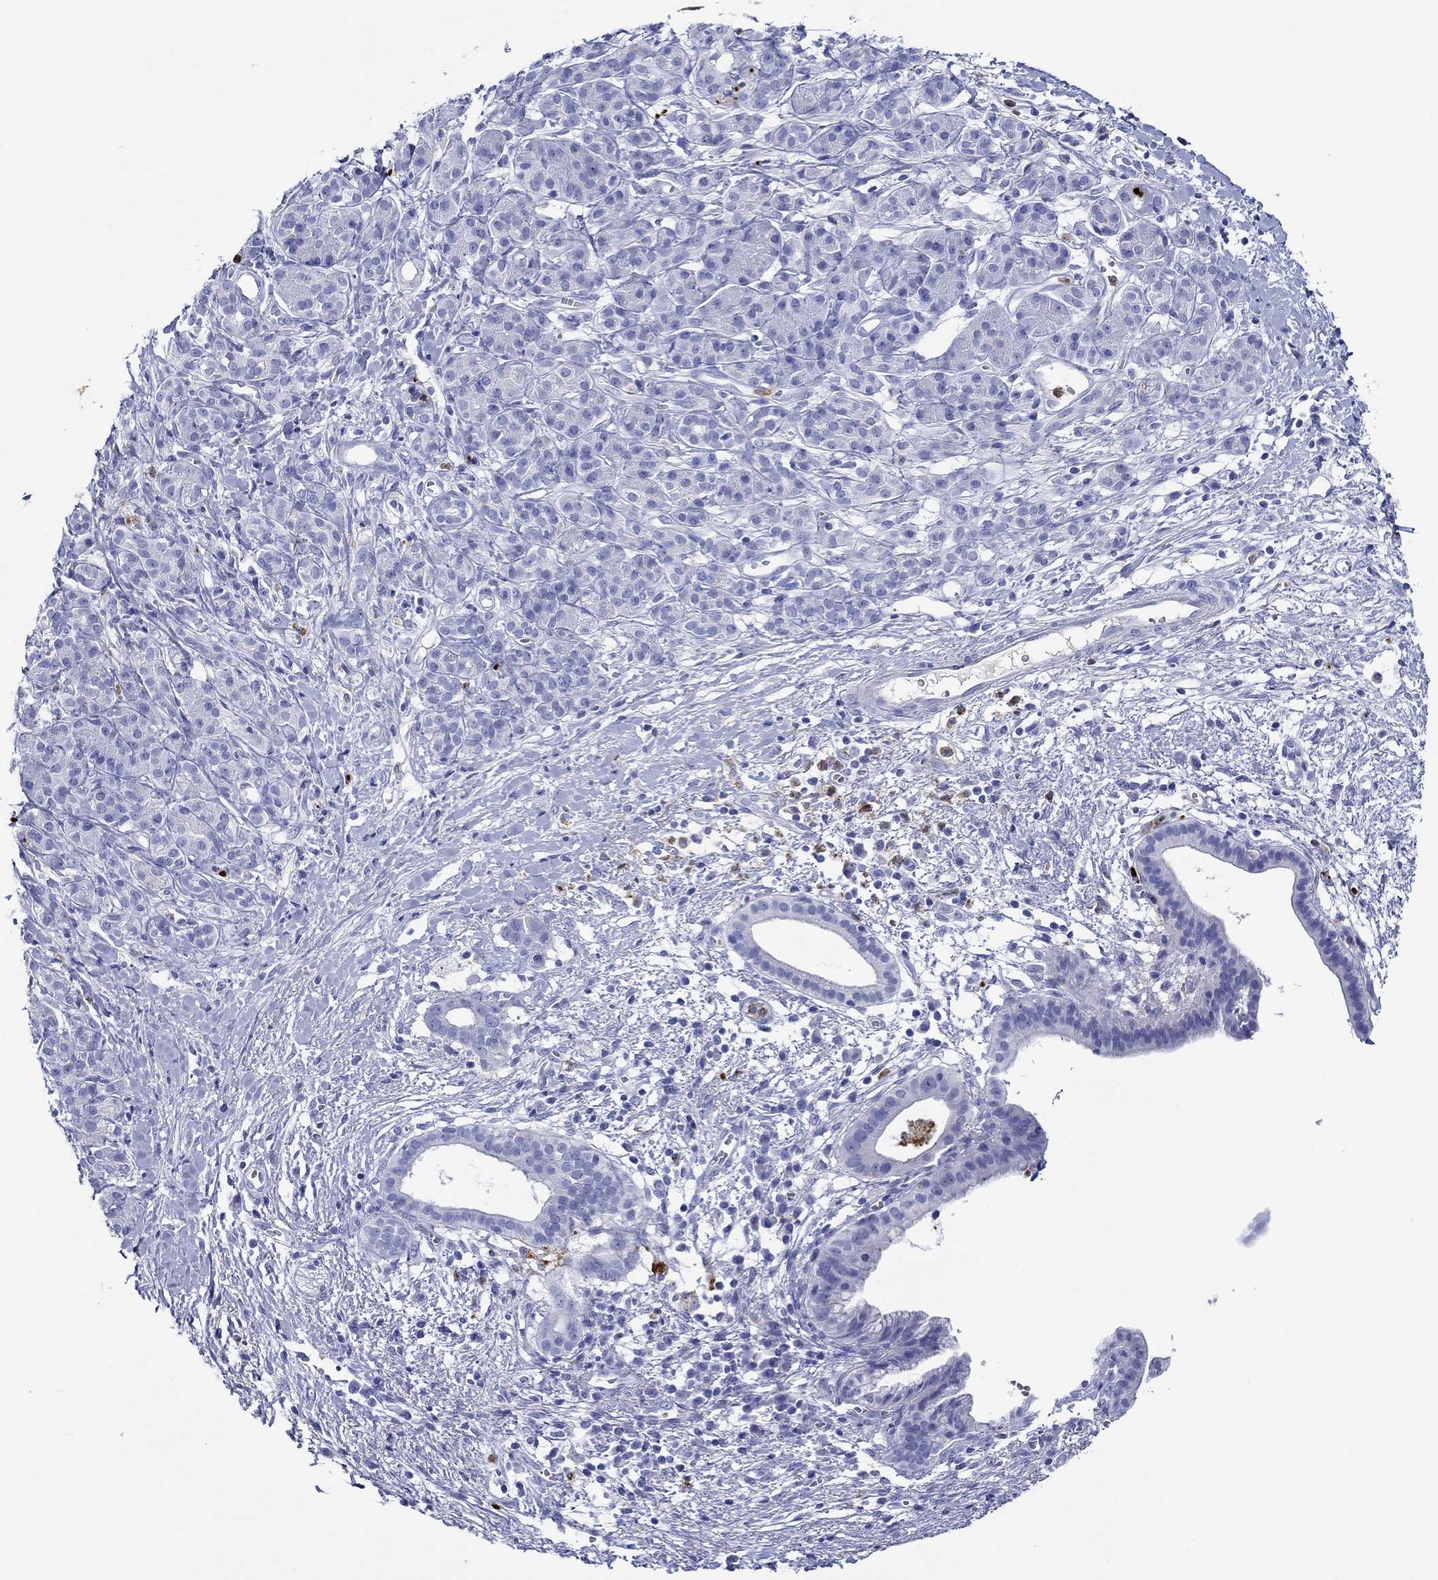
{"staining": {"intensity": "negative", "quantity": "none", "location": "none"}, "tissue": "pancreatic cancer", "cell_type": "Tumor cells", "image_type": "cancer", "snomed": [{"axis": "morphology", "description": "Adenocarcinoma, NOS"}, {"axis": "topography", "description": "Pancreas"}], "caption": "There is no significant positivity in tumor cells of pancreatic adenocarcinoma.", "gene": "EPX", "patient": {"sex": "male", "age": 61}}